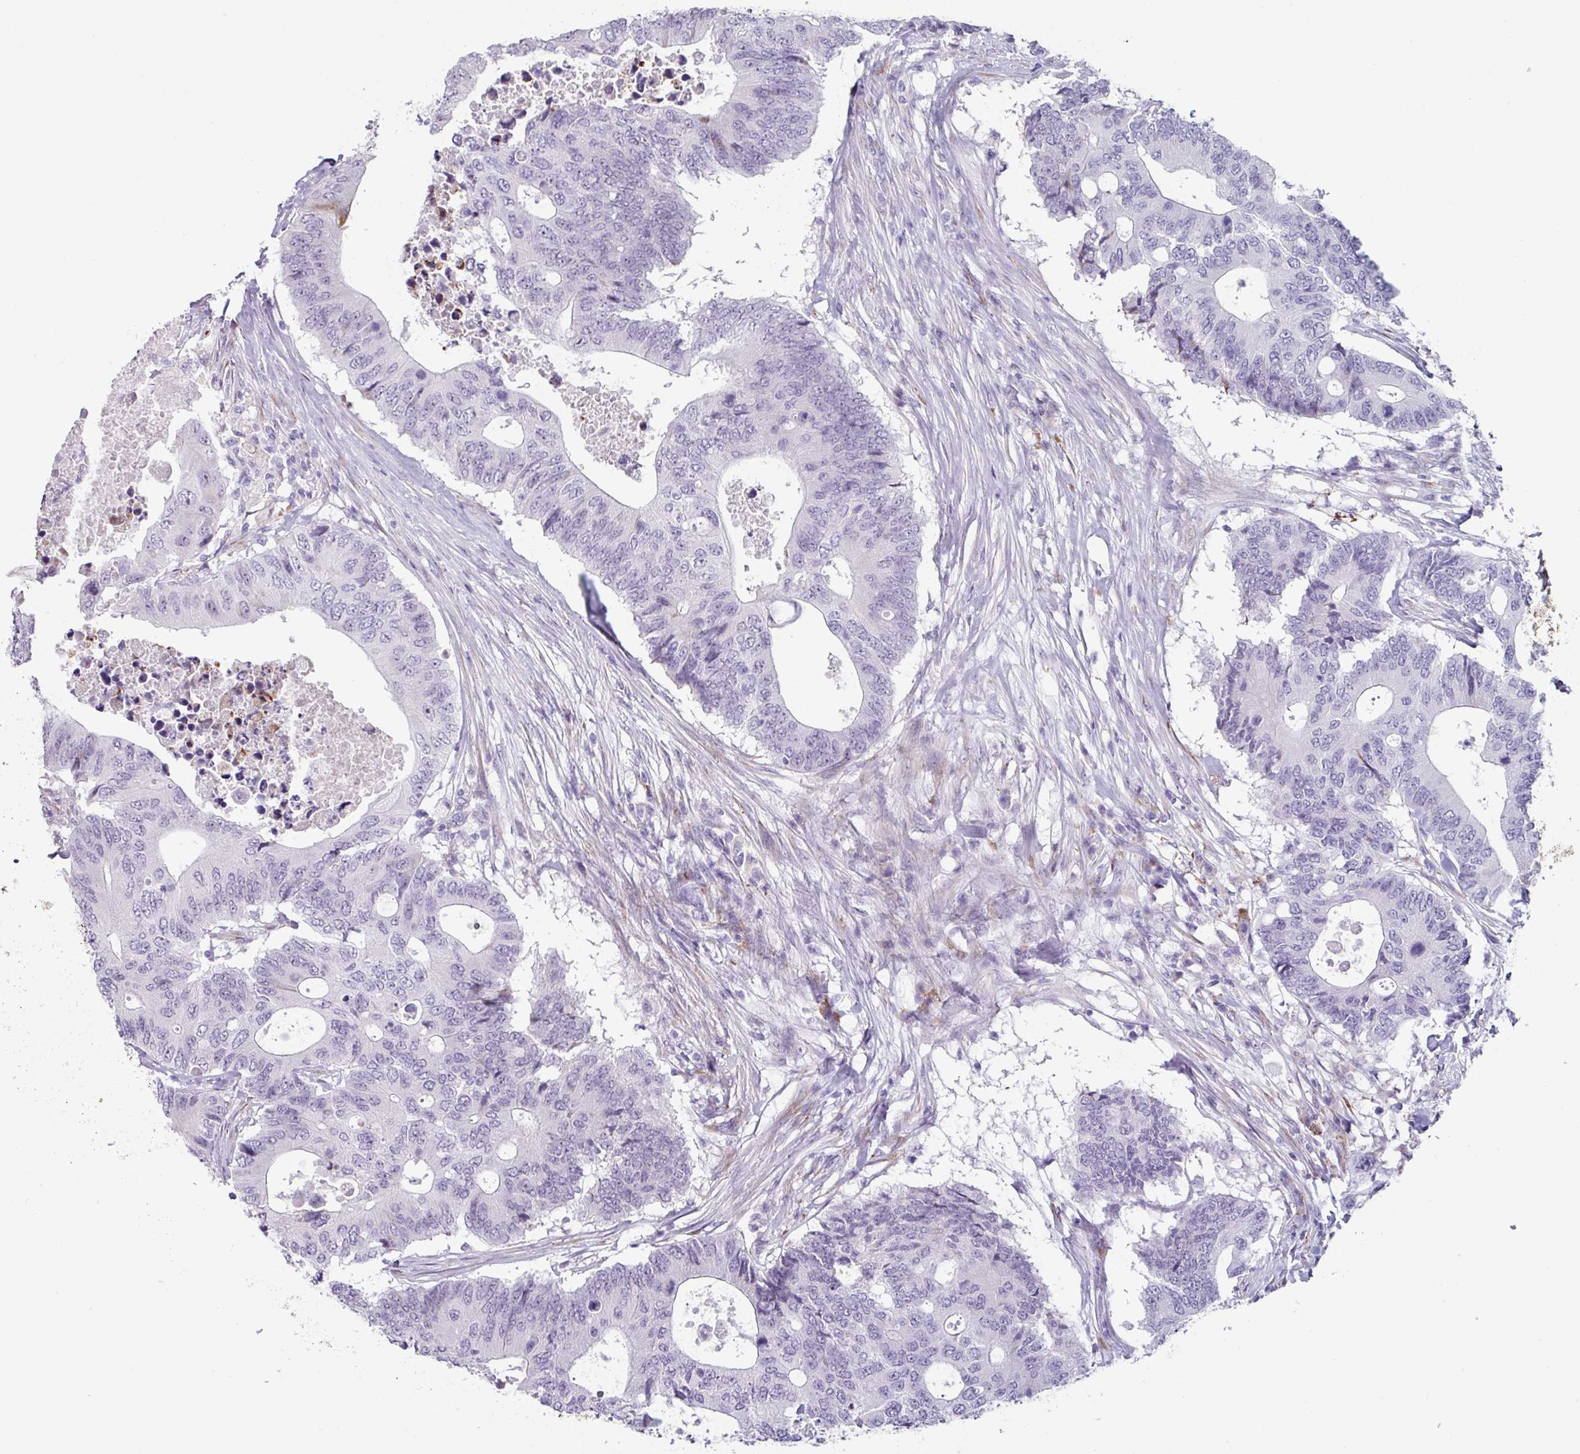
{"staining": {"intensity": "negative", "quantity": "none", "location": "none"}, "tissue": "colorectal cancer", "cell_type": "Tumor cells", "image_type": "cancer", "snomed": [{"axis": "morphology", "description": "Adenocarcinoma, NOS"}, {"axis": "topography", "description": "Colon"}], "caption": "Colorectal cancer stained for a protein using immunohistochemistry (IHC) exhibits no positivity tumor cells.", "gene": "BMS1", "patient": {"sex": "male", "age": 71}}